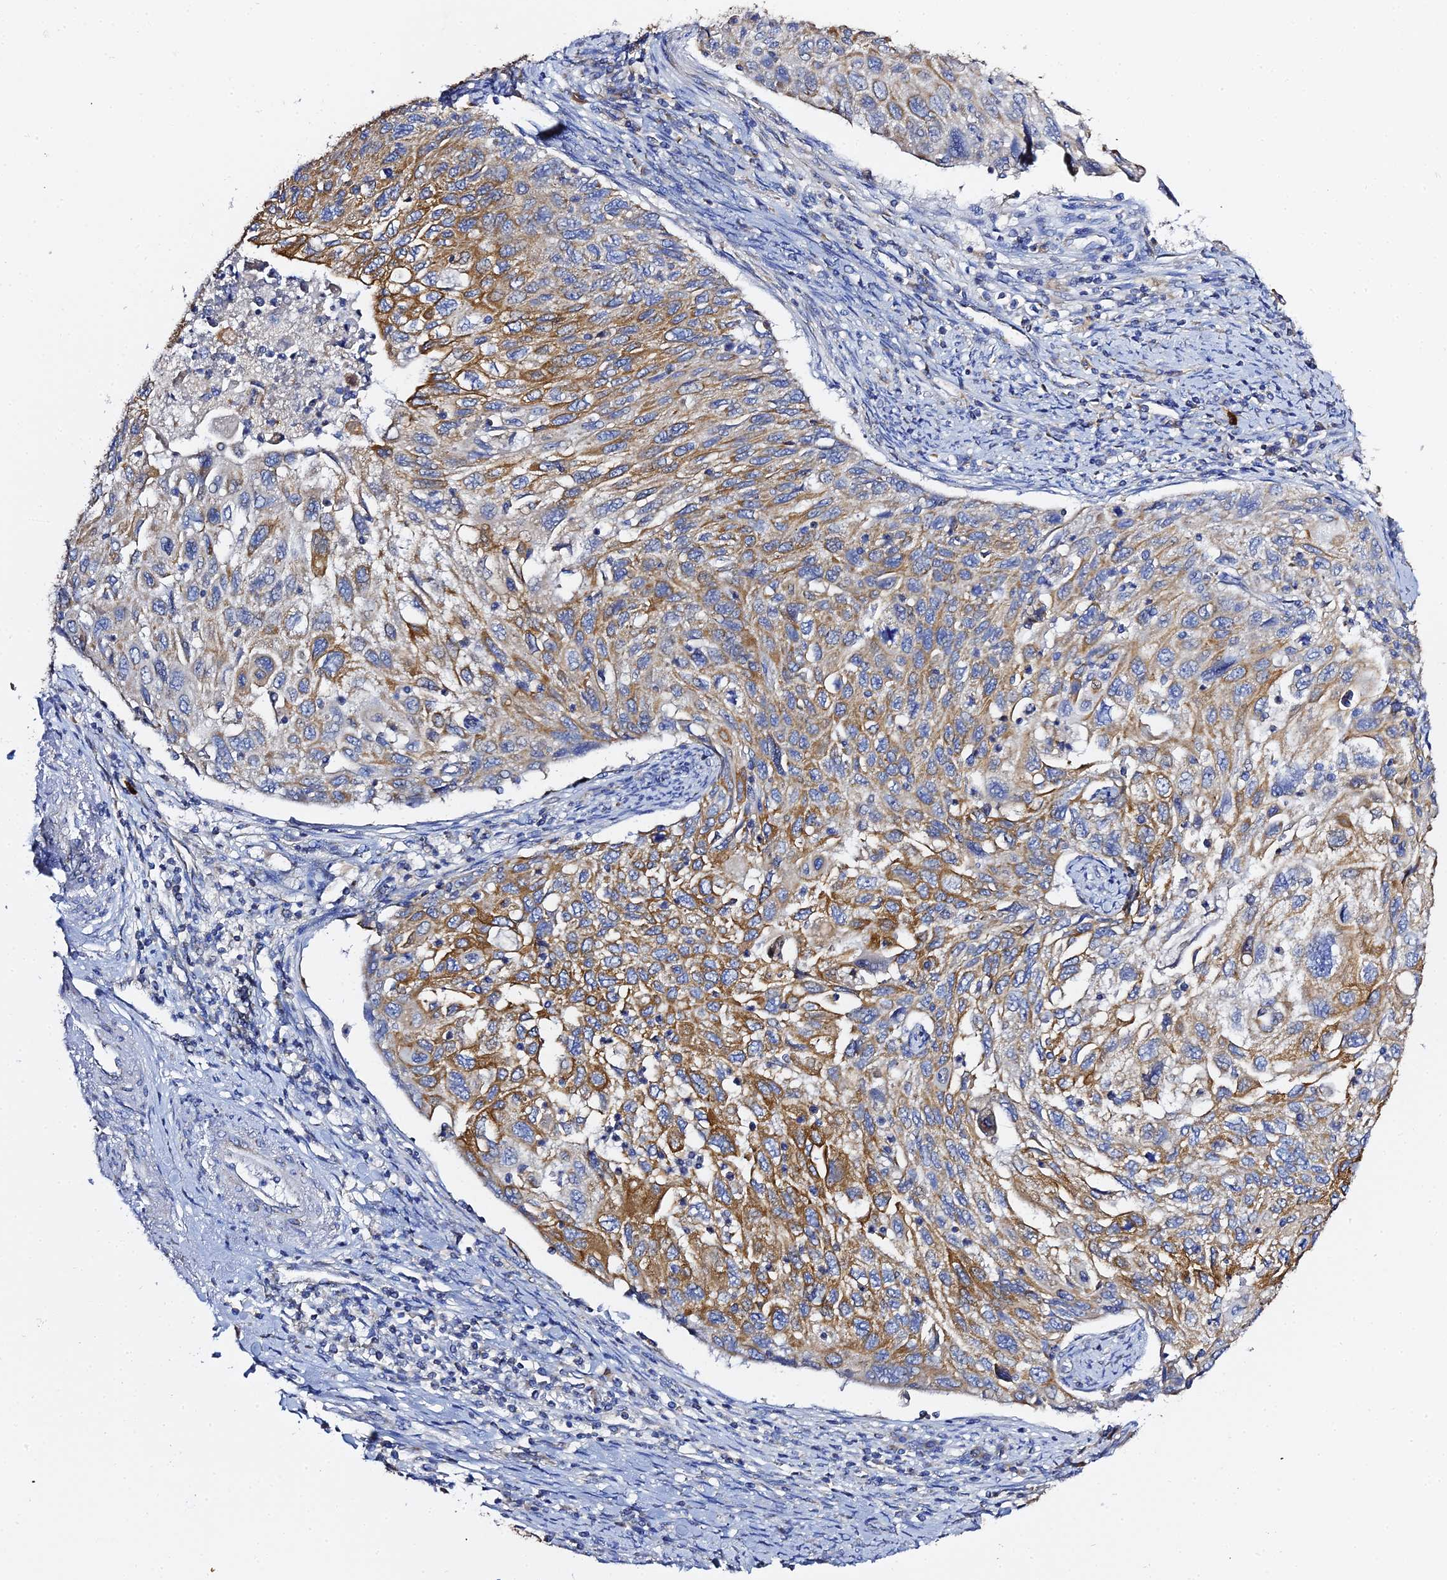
{"staining": {"intensity": "moderate", "quantity": "25%-75%", "location": "cytoplasmic/membranous"}, "tissue": "cervical cancer", "cell_type": "Tumor cells", "image_type": "cancer", "snomed": [{"axis": "morphology", "description": "Squamous cell carcinoma, NOS"}, {"axis": "topography", "description": "Cervix"}], "caption": "Protein analysis of squamous cell carcinoma (cervical) tissue shows moderate cytoplasmic/membranous staining in about 25%-75% of tumor cells.", "gene": "ZXDA", "patient": {"sex": "female", "age": 70}}